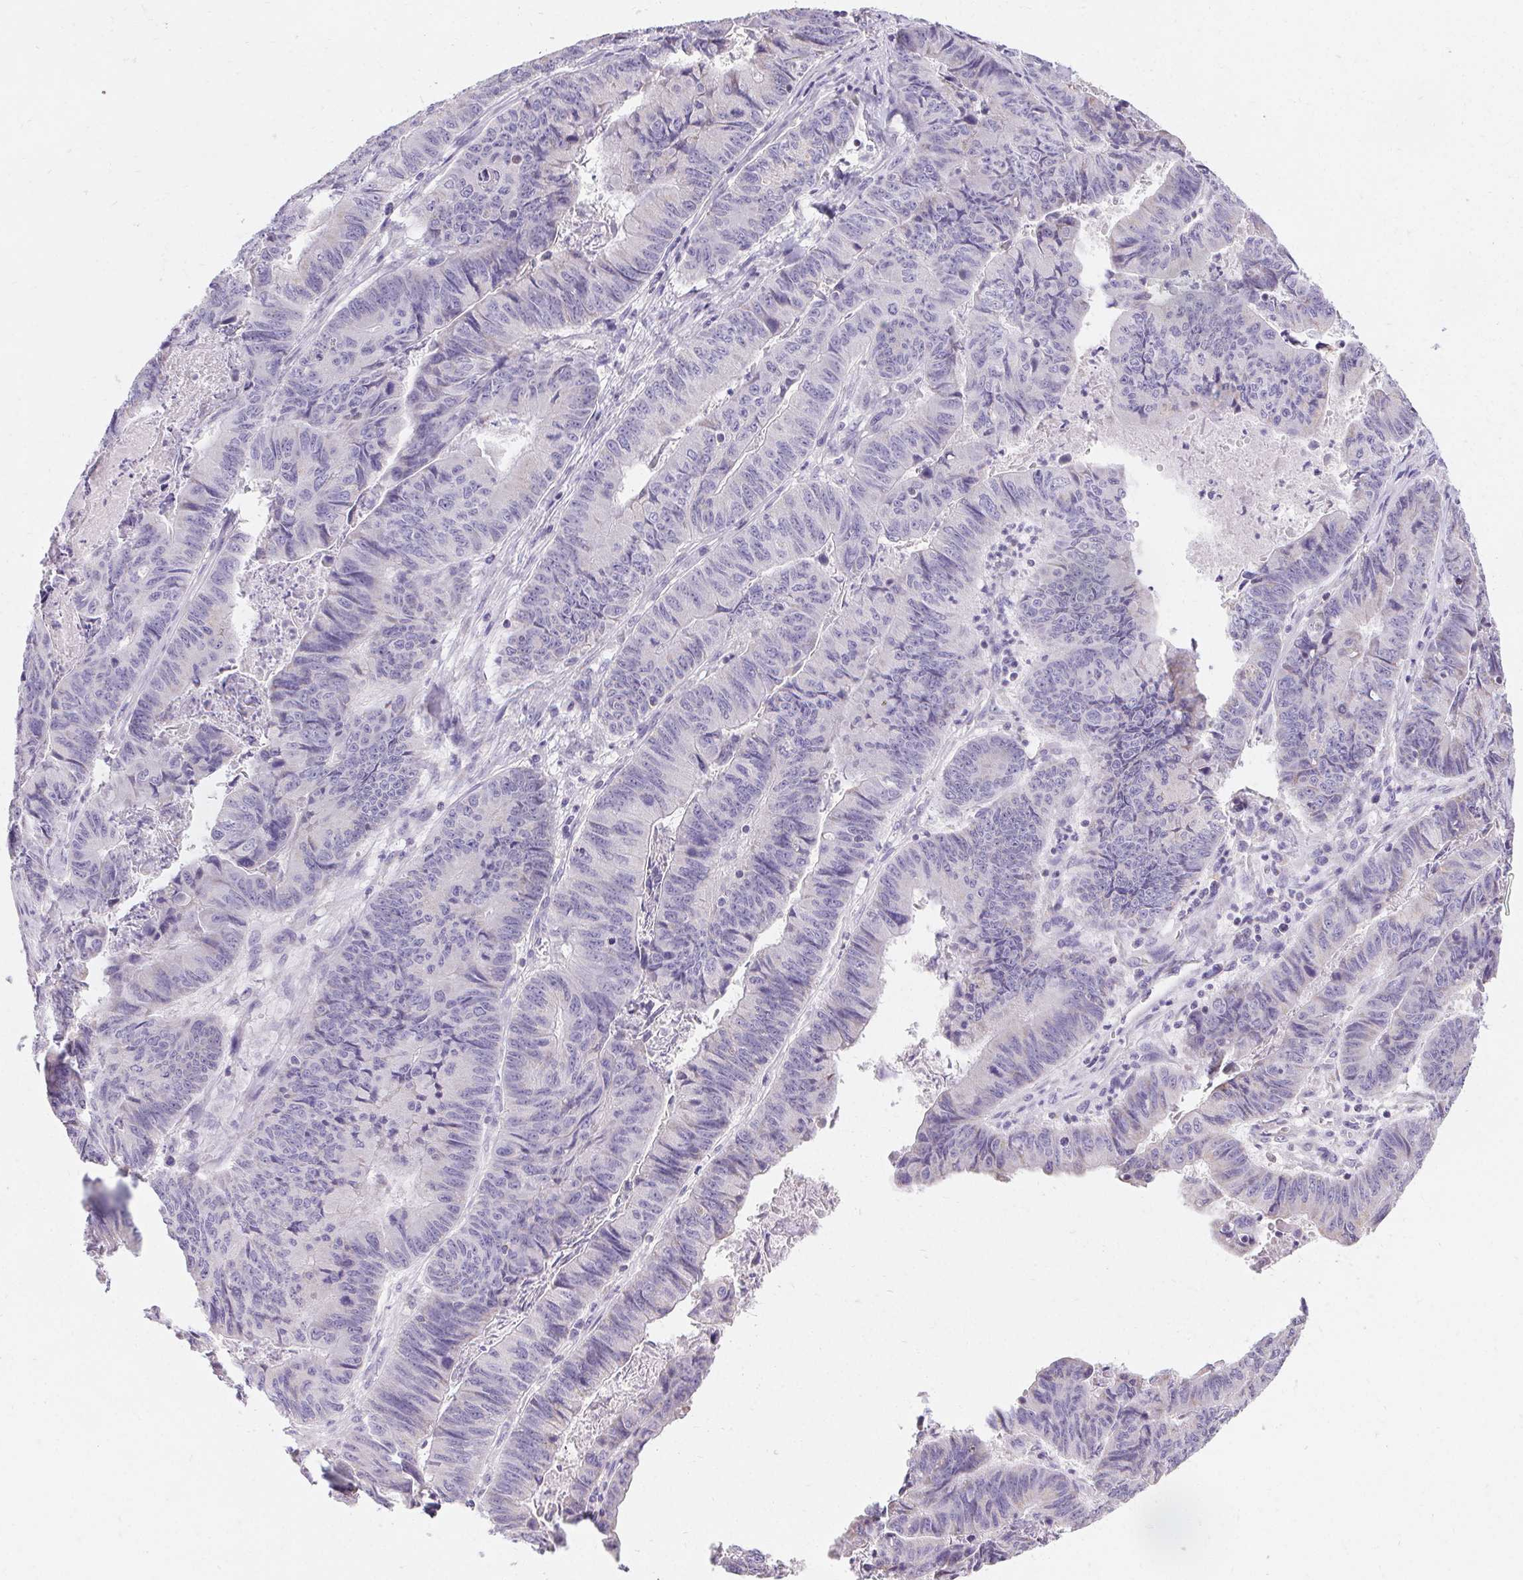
{"staining": {"intensity": "negative", "quantity": "none", "location": "none"}, "tissue": "stomach cancer", "cell_type": "Tumor cells", "image_type": "cancer", "snomed": [{"axis": "morphology", "description": "Adenocarcinoma, NOS"}, {"axis": "topography", "description": "Stomach, lower"}], "caption": "Immunohistochemical staining of human adenocarcinoma (stomach) demonstrates no significant staining in tumor cells.", "gene": "ASGR2", "patient": {"sex": "male", "age": 77}}